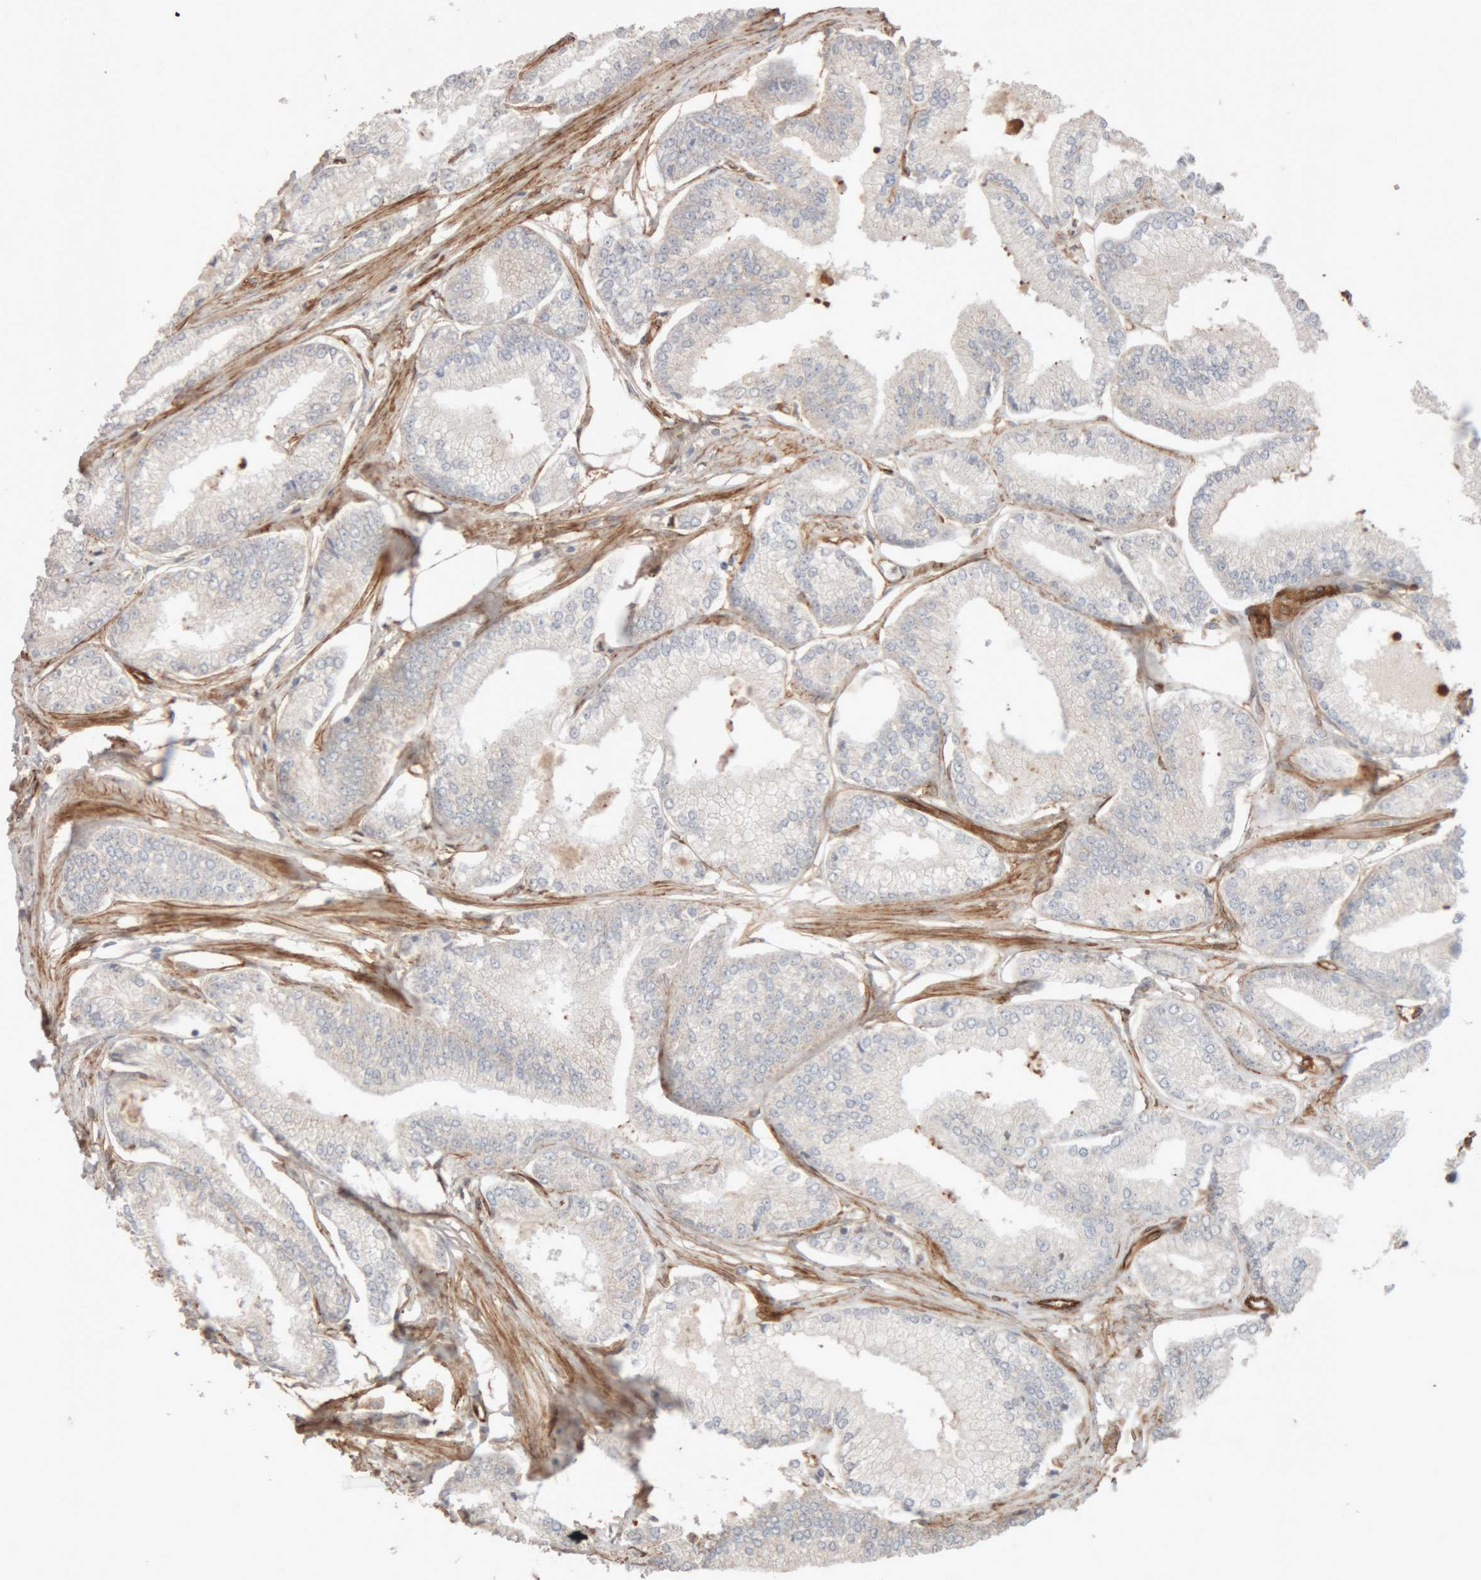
{"staining": {"intensity": "negative", "quantity": "none", "location": "none"}, "tissue": "prostate cancer", "cell_type": "Tumor cells", "image_type": "cancer", "snomed": [{"axis": "morphology", "description": "Adenocarcinoma, Low grade"}, {"axis": "topography", "description": "Prostate"}], "caption": "The IHC histopathology image has no significant staining in tumor cells of prostate cancer tissue.", "gene": "RAB32", "patient": {"sex": "male", "age": 52}}